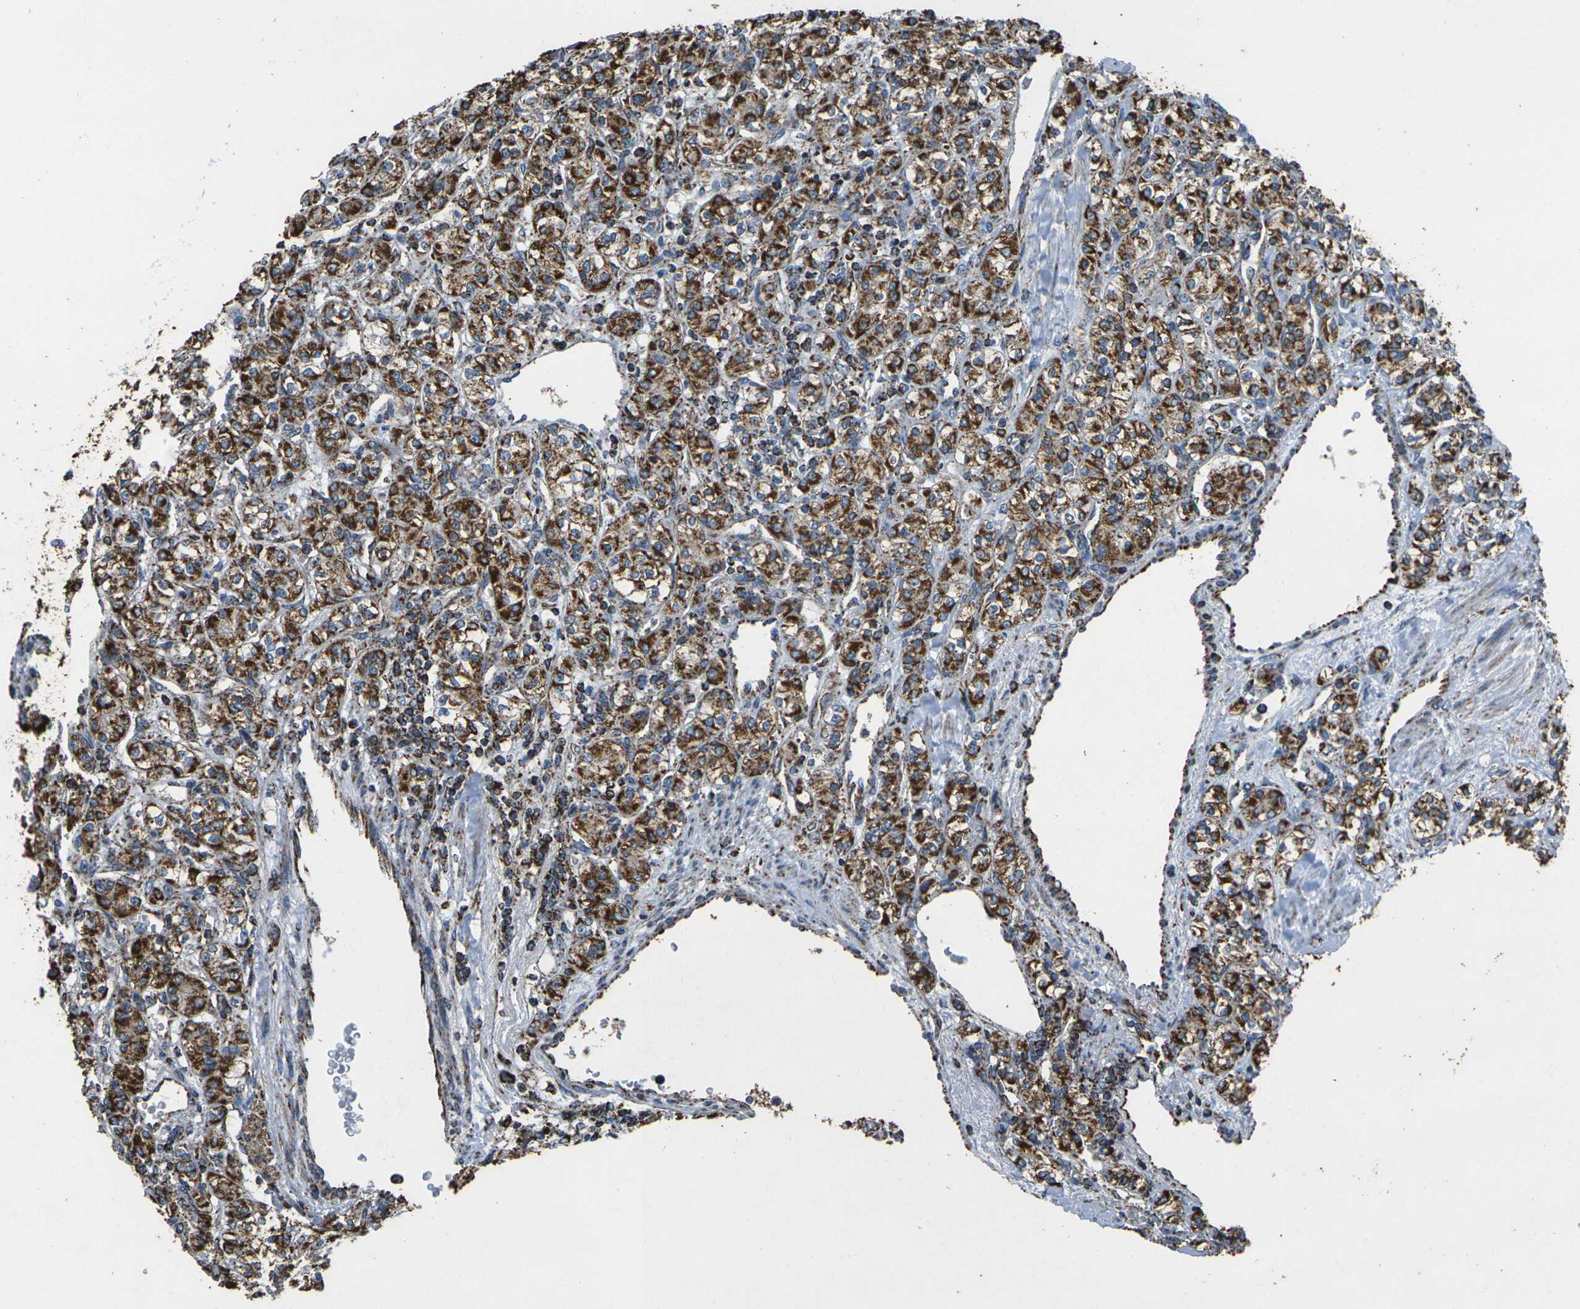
{"staining": {"intensity": "strong", "quantity": ">75%", "location": "cytoplasmic/membranous"}, "tissue": "renal cancer", "cell_type": "Tumor cells", "image_type": "cancer", "snomed": [{"axis": "morphology", "description": "Adenocarcinoma, NOS"}, {"axis": "topography", "description": "Kidney"}], "caption": "Renal cancer tissue displays strong cytoplasmic/membranous staining in about >75% of tumor cells", "gene": "KLHL5", "patient": {"sex": "male", "age": 77}}